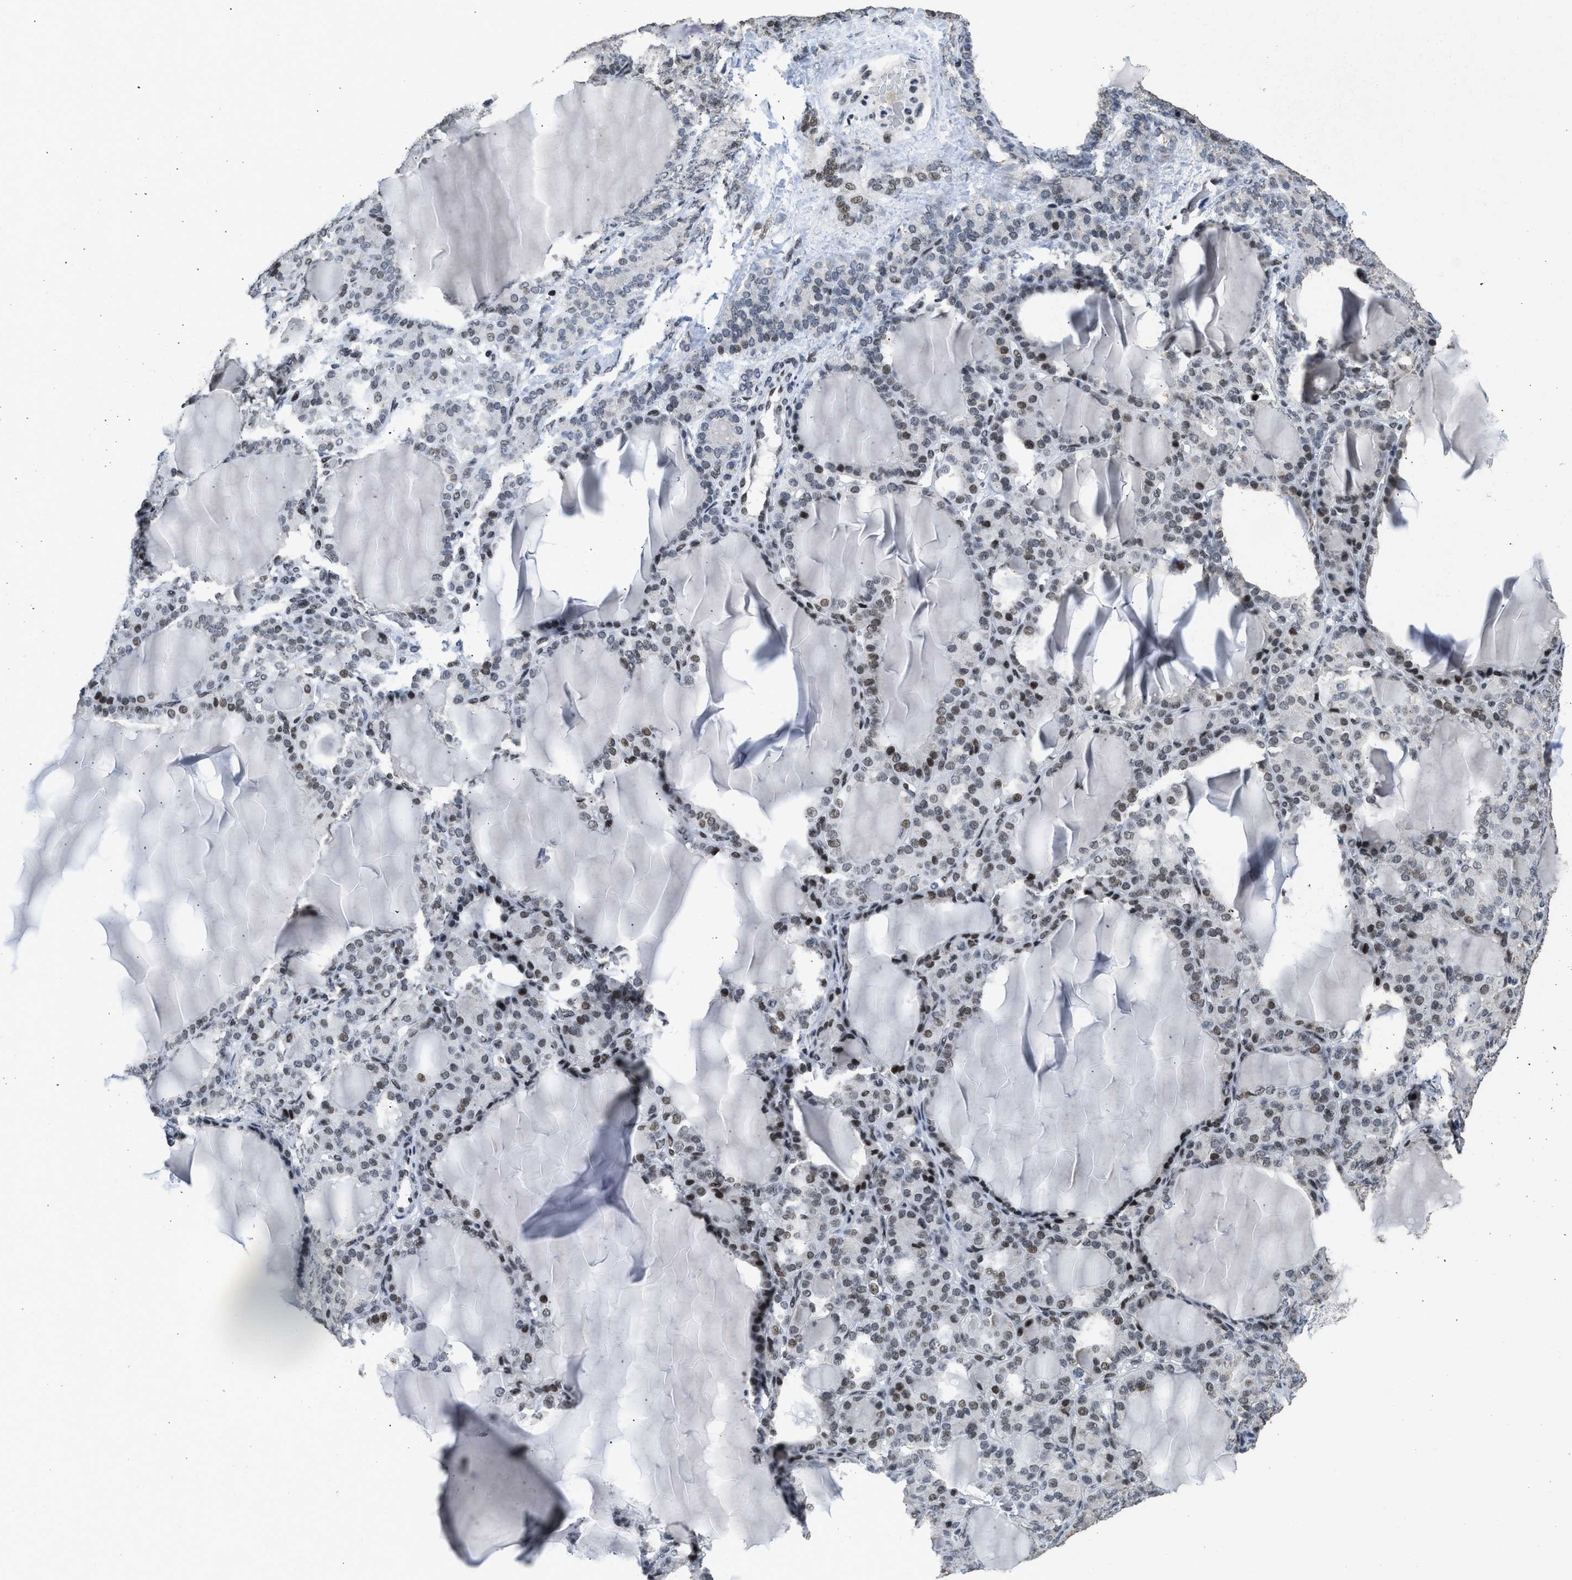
{"staining": {"intensity": "strong", "quantity": "25%-75%", "location": "nuclear"}, "tissue": "thyroid gland", "cell_type": "Glandular cells", "image_type": "normal", "snomed": [{"axis": "morphology", "description": "Normal tissue, NOS"}, {"axis": "topography", "description": "Thyroid gland"}], "caption": "Glandular cells display high levels of strong nuclear expression in approximately 25%-75% of cells in unremarkable human thyroid gland.", "gene": "TERF2IP", "patient": {"sex": "female", "age": 28}}